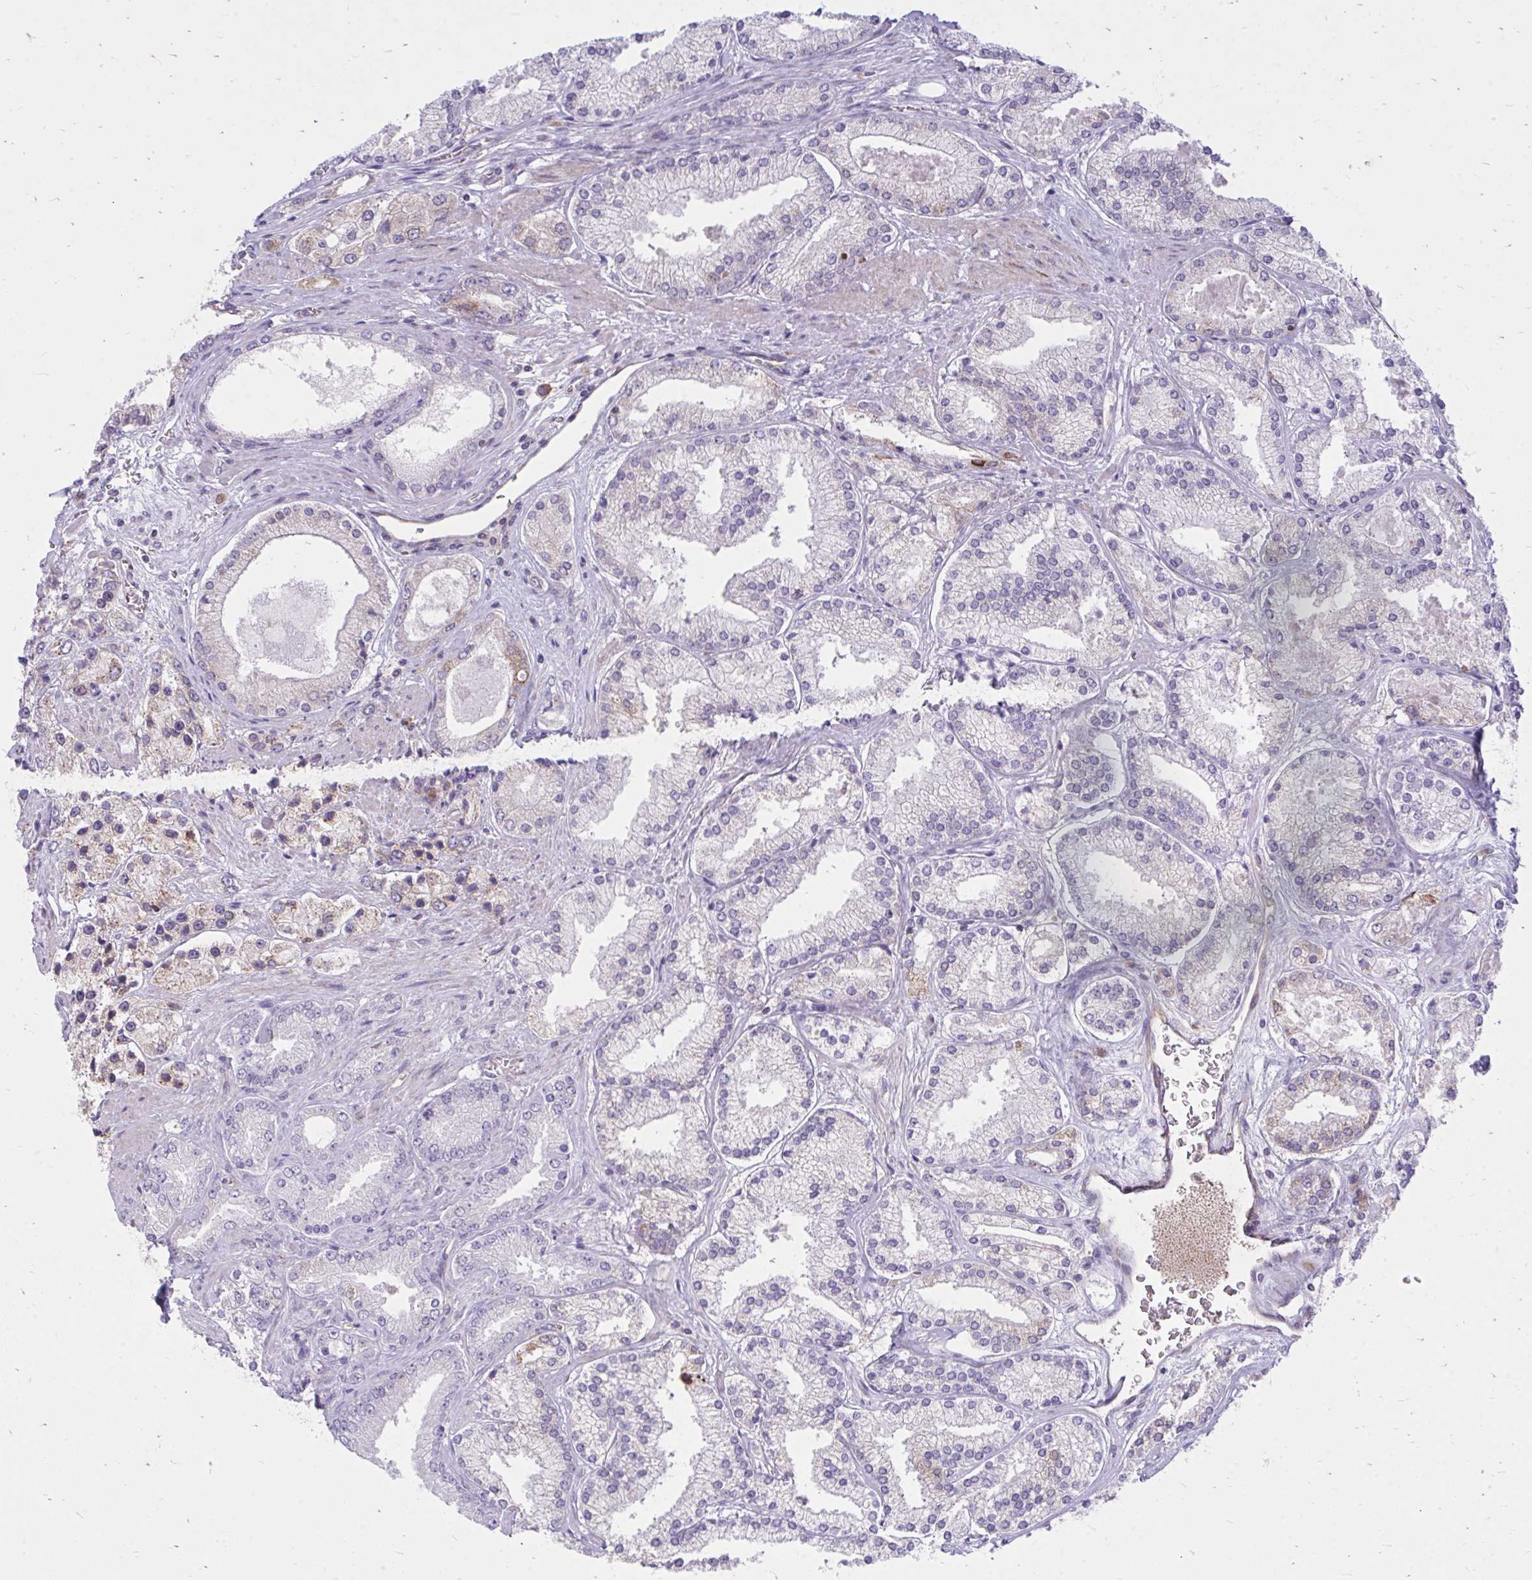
{"staining": {"intensity": "negative", "quantity": "none", "location": "none"}, "tissue": "prostate cancer", "cell_type": "Tumor cells", "image_type": "cancer", "snomed": [{"axis": "morphology", "description": "Adenocarcinoma, High grade"}, {"axis": "topography", "description": "Prostate"}], "caption": "Photomicrograph shows no significant protein positivity in tumor cells of adenocarcinoma (high-grade) (prostate).", "gene": "ASAP1", "patient": {"sex": "male", "age": 67}}